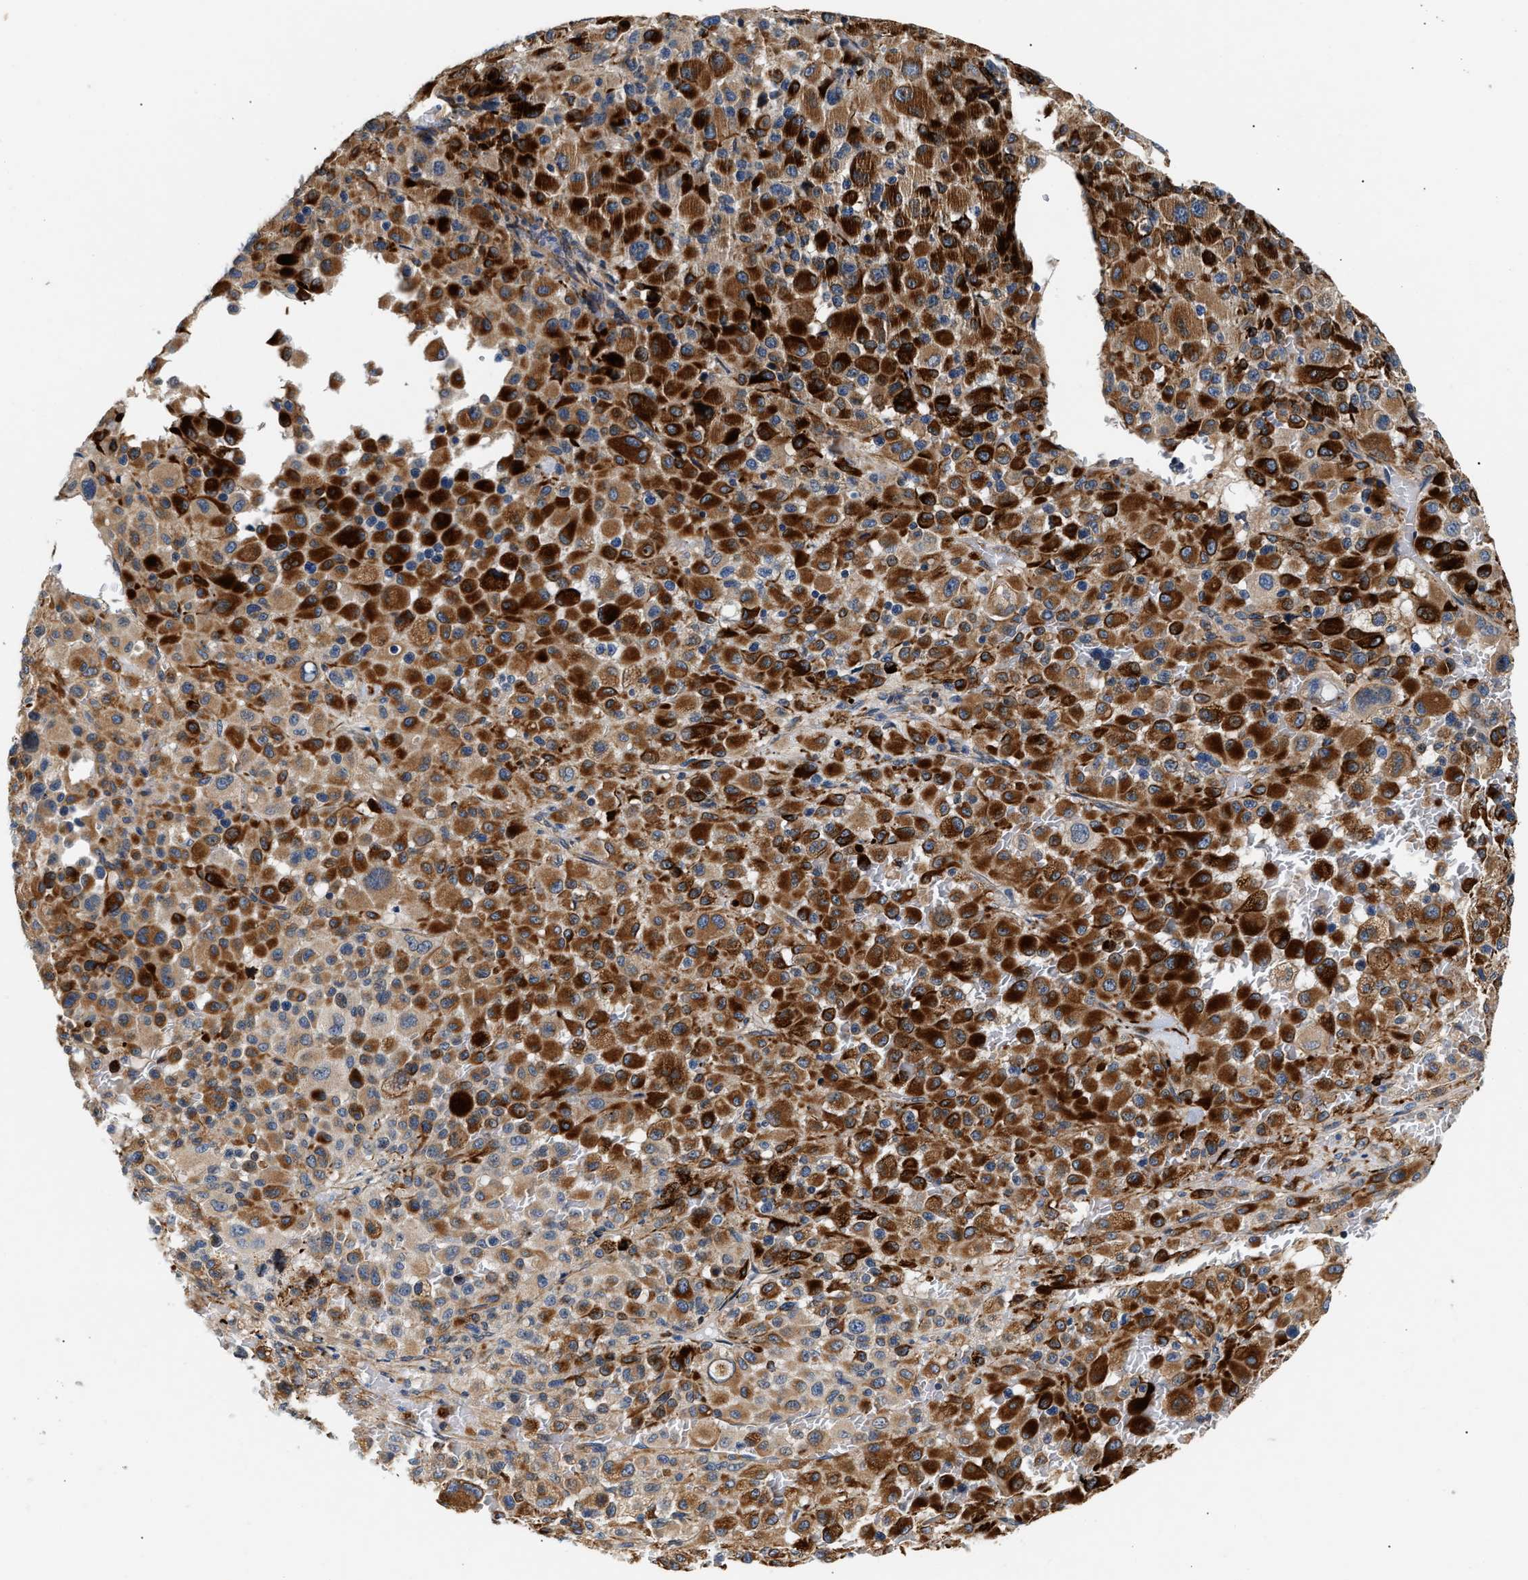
{"staining": {"intensity": "strong", "quantity": ">75%", "location": "cytoplasmic/membranous"}, "tissue": "melanoma", "cell_type": "Tumor cells", "image_type": "cancer", "snomed": [{"axis": "morphology", "description": "Malignant melanoma, Metastatic site"}, {"axis": "topography", "description": "Skin"}], "caption": "Human melanoma stained for a protein (brown) reveals strong cytoplasmic/membranous positive positivity in about >75% of tumor cells.", "gene": "IFT74", "patient": {"sex": "female", "age": 74}}